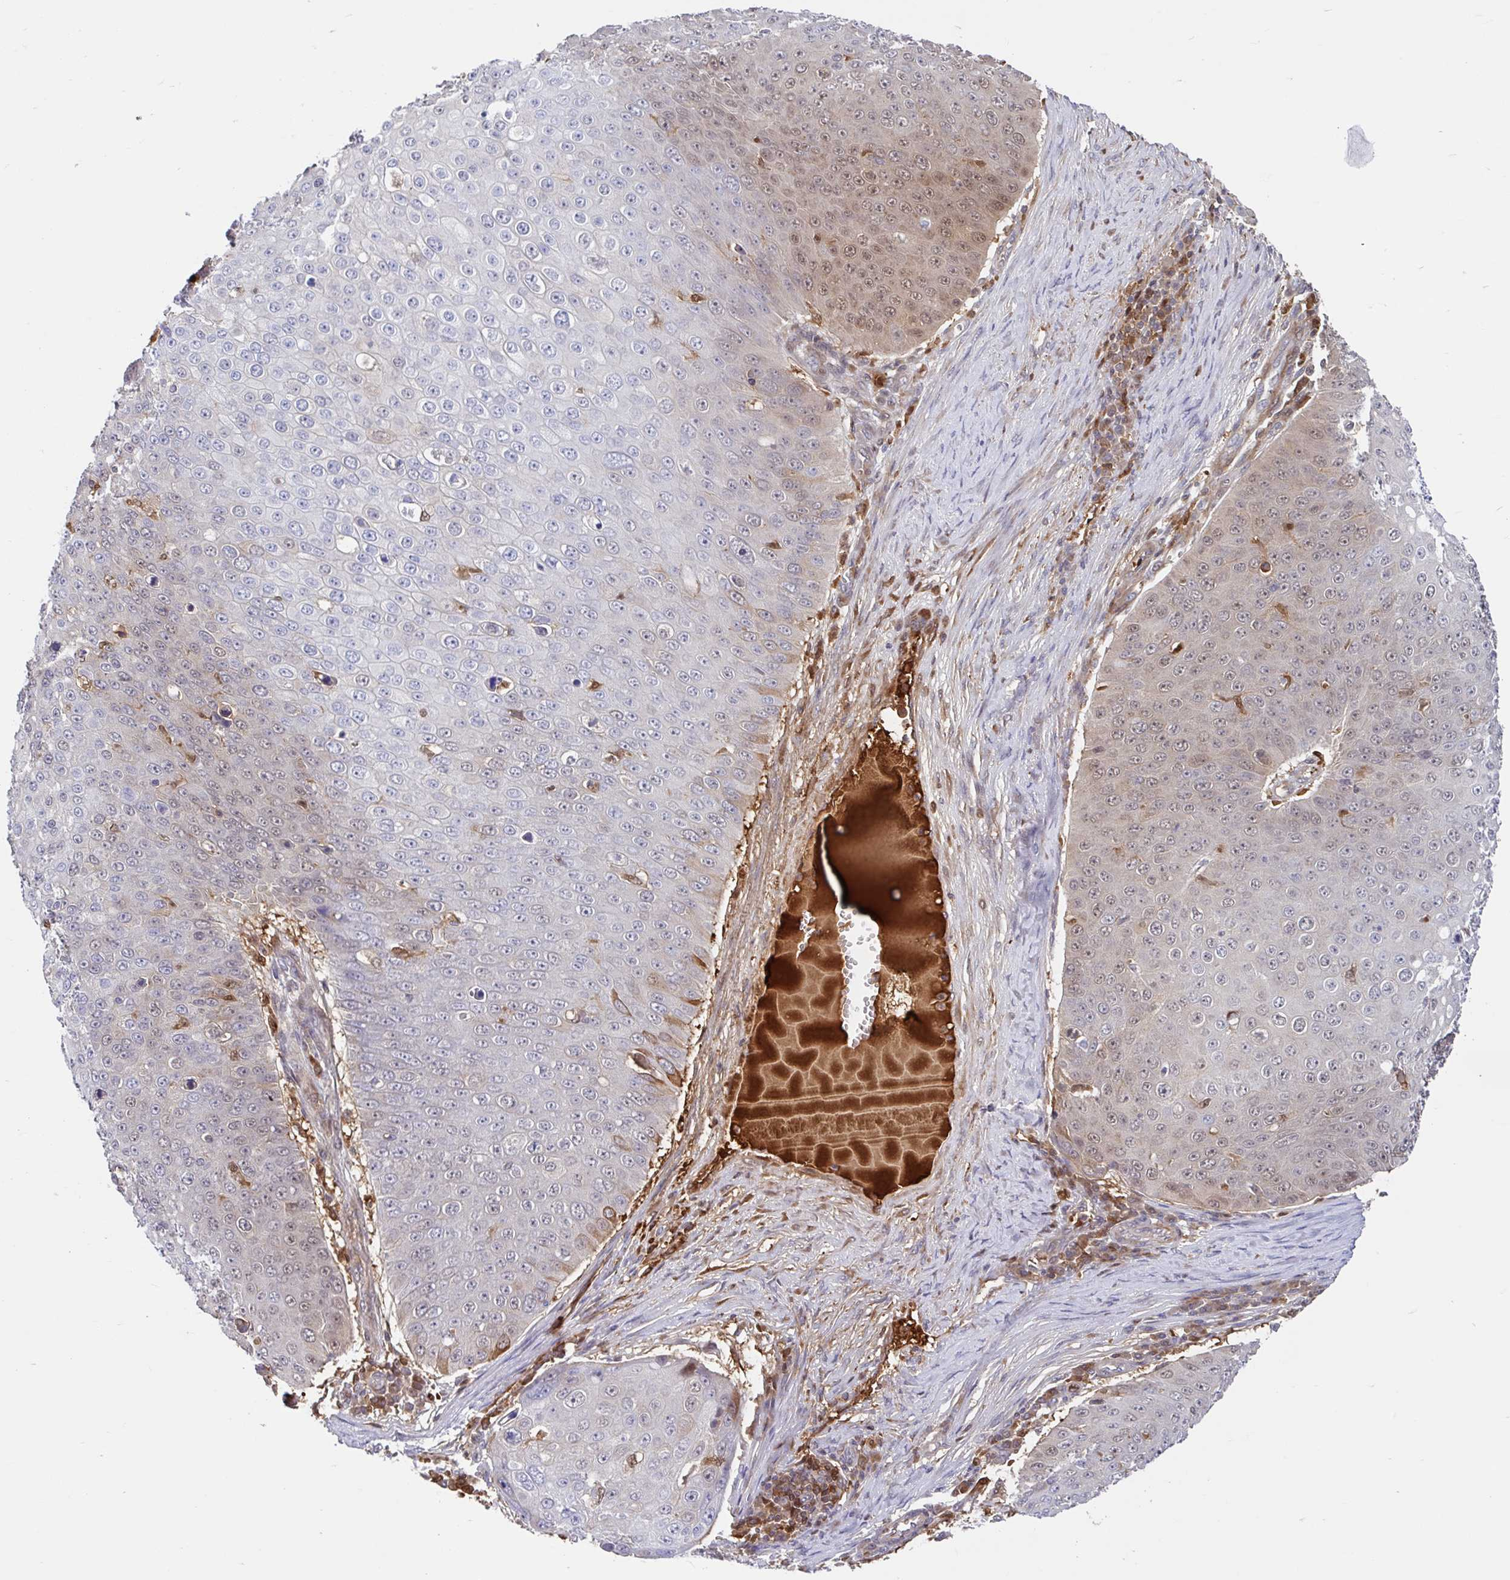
{"staining": {"intensity": "moderate", "quantity": "<25%", "location": "cytoplasmic/membranous,nuclear"}, "tissue": "skin cancer", "cell_type": "Tumor cells", "image_type": "cancer", "snomed": [{"axis": "morphology", "description": "Squamous cell carcinoma, NOS"}, {"axis": "topography", "description": "Skin"}], "caption": "Squamous cell carcinoma (skin) stained for a protein (brown) exhibits moderate cytoplasmic/membranous and nuclear positive staining in approximately <25% of tumor cells.", "gene": "BLVRA", "patient": {"sex": "male", "age": 71}}